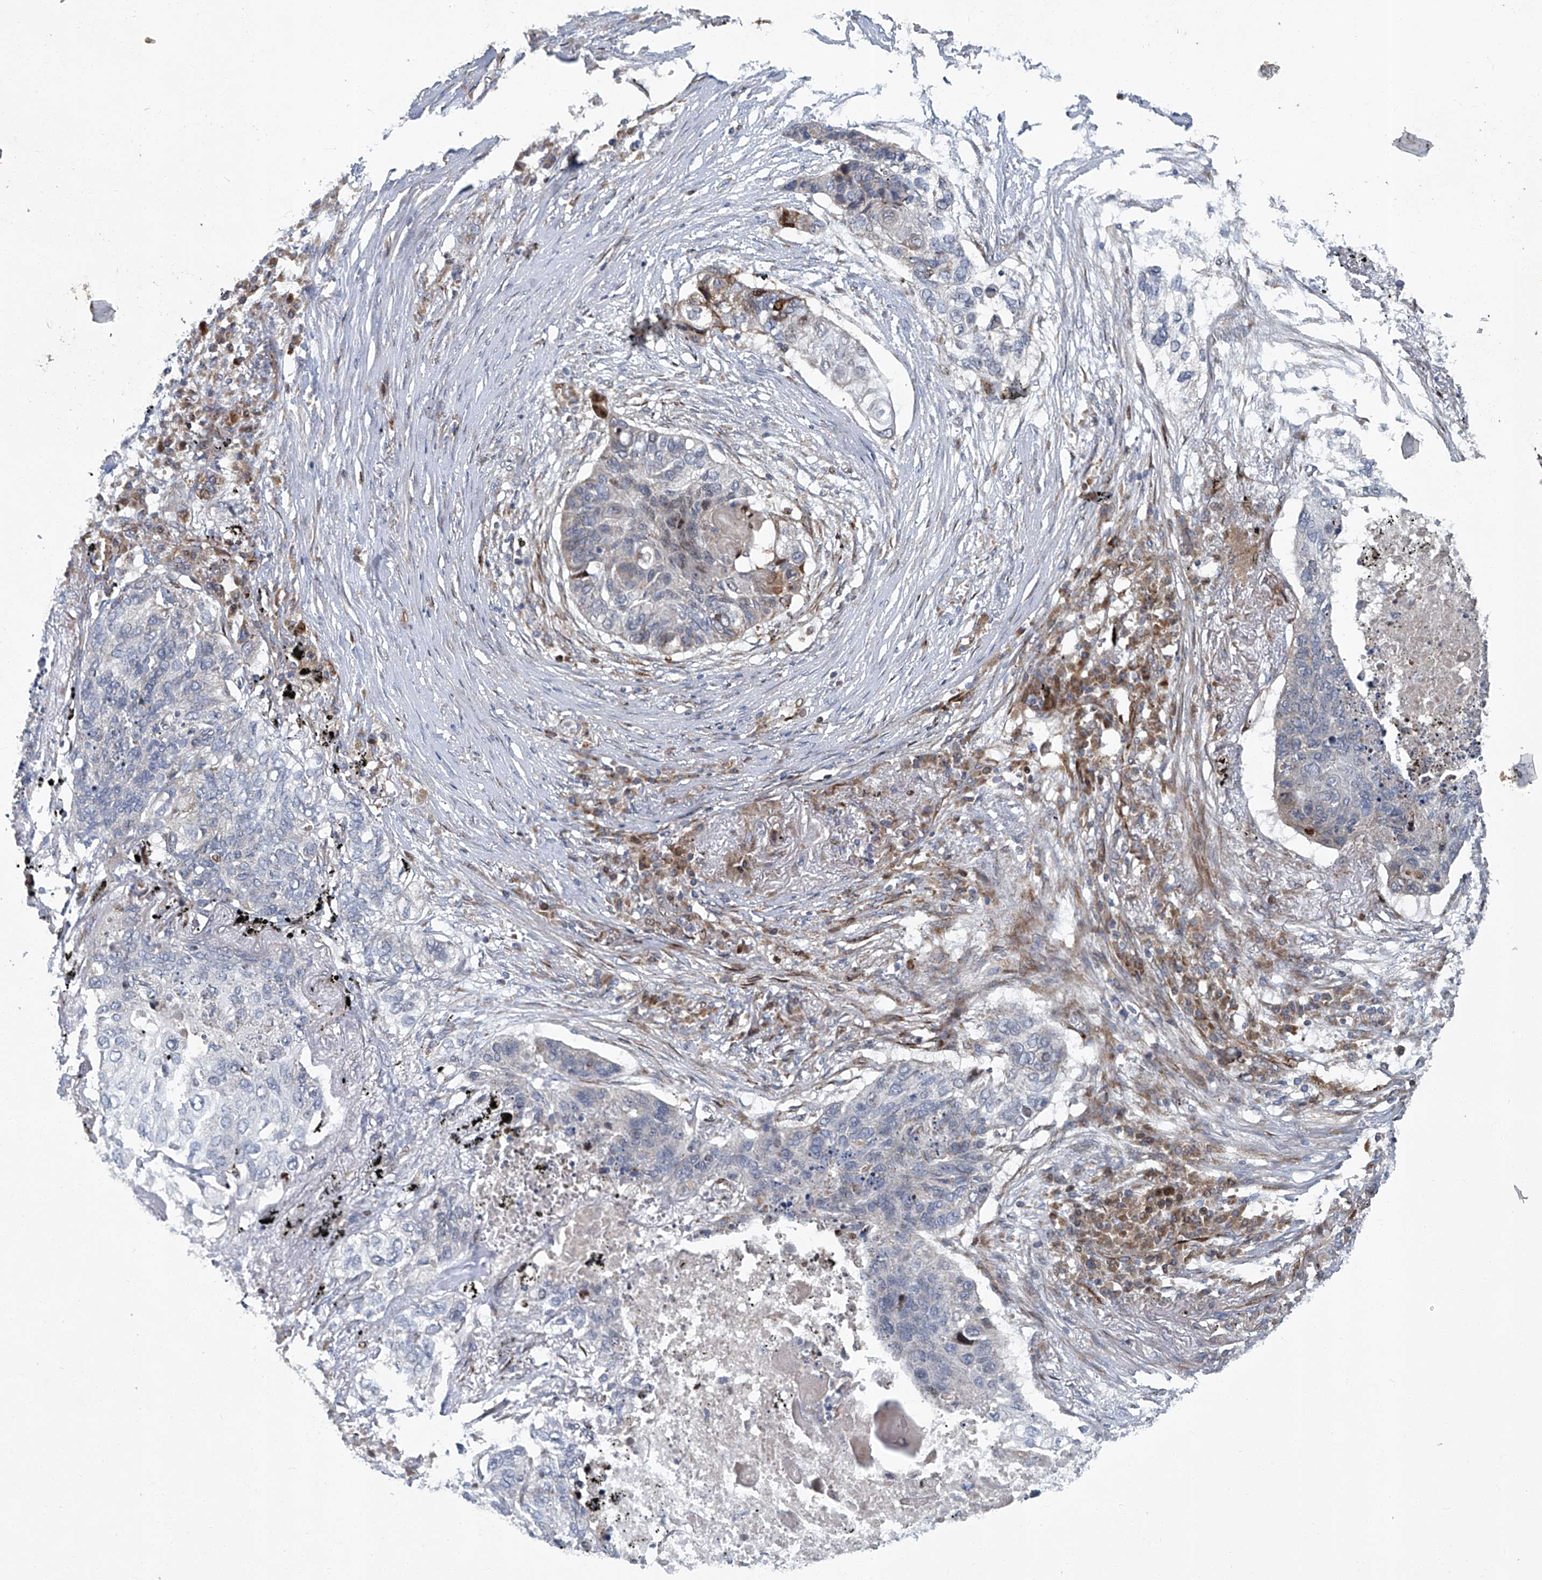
{"staining": {"intensity": "negative", "quantity": "none", "location": "none"}, "tissue": "lung cancer", "cell_type": "Tumor cells", "image_type": "cancer", "snomed": [{"axis": "morphology", "description": "Squamous cell carcinoma, NOS"}, {"axis": "topography", "description": "Lung"}], "caption": "The immunohistochemistry (IHC) histopathology image has no significant positivity in tumor cells of lung cancer (squamous cell carcinoma) tissue.", "gene": "GPR132", "patient": {"sex": "female", "age": 63}}